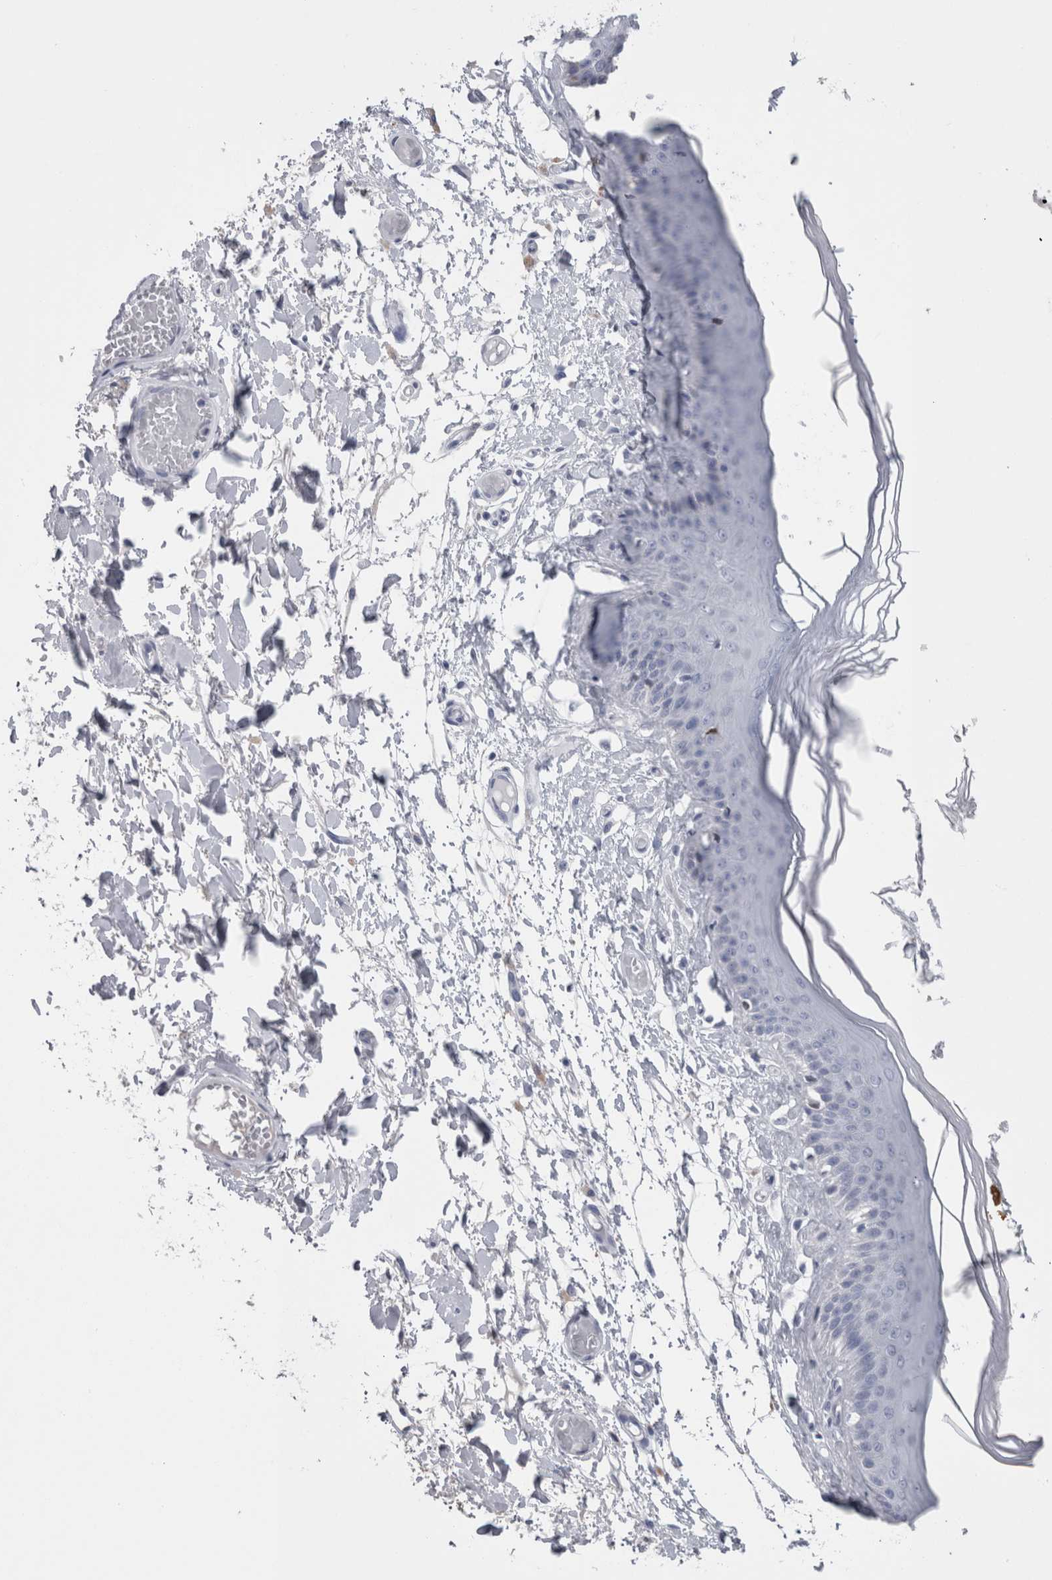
{"staining": {"intensity": "negative", "quantity": "none", "location": "none"}, "tissue": "skin", "cell_type": "Epidermal cells", "image_type": "normal", "snomed": [{"axis": "morphology", "description": "Normal tissue, NOS"}, {"axis": "topography", "description": "Vulva"}], "caption": "Skin was stained to show a protein in brown. There is no significant staining in epidermal cells. The staining is performed using DAB (3,3'-diaminobenzidine) brown chromogen with nuclei counter-stained in using hematoxylin.", "gene": "CA8", "patient": {"sex": "female", "age": 73}}